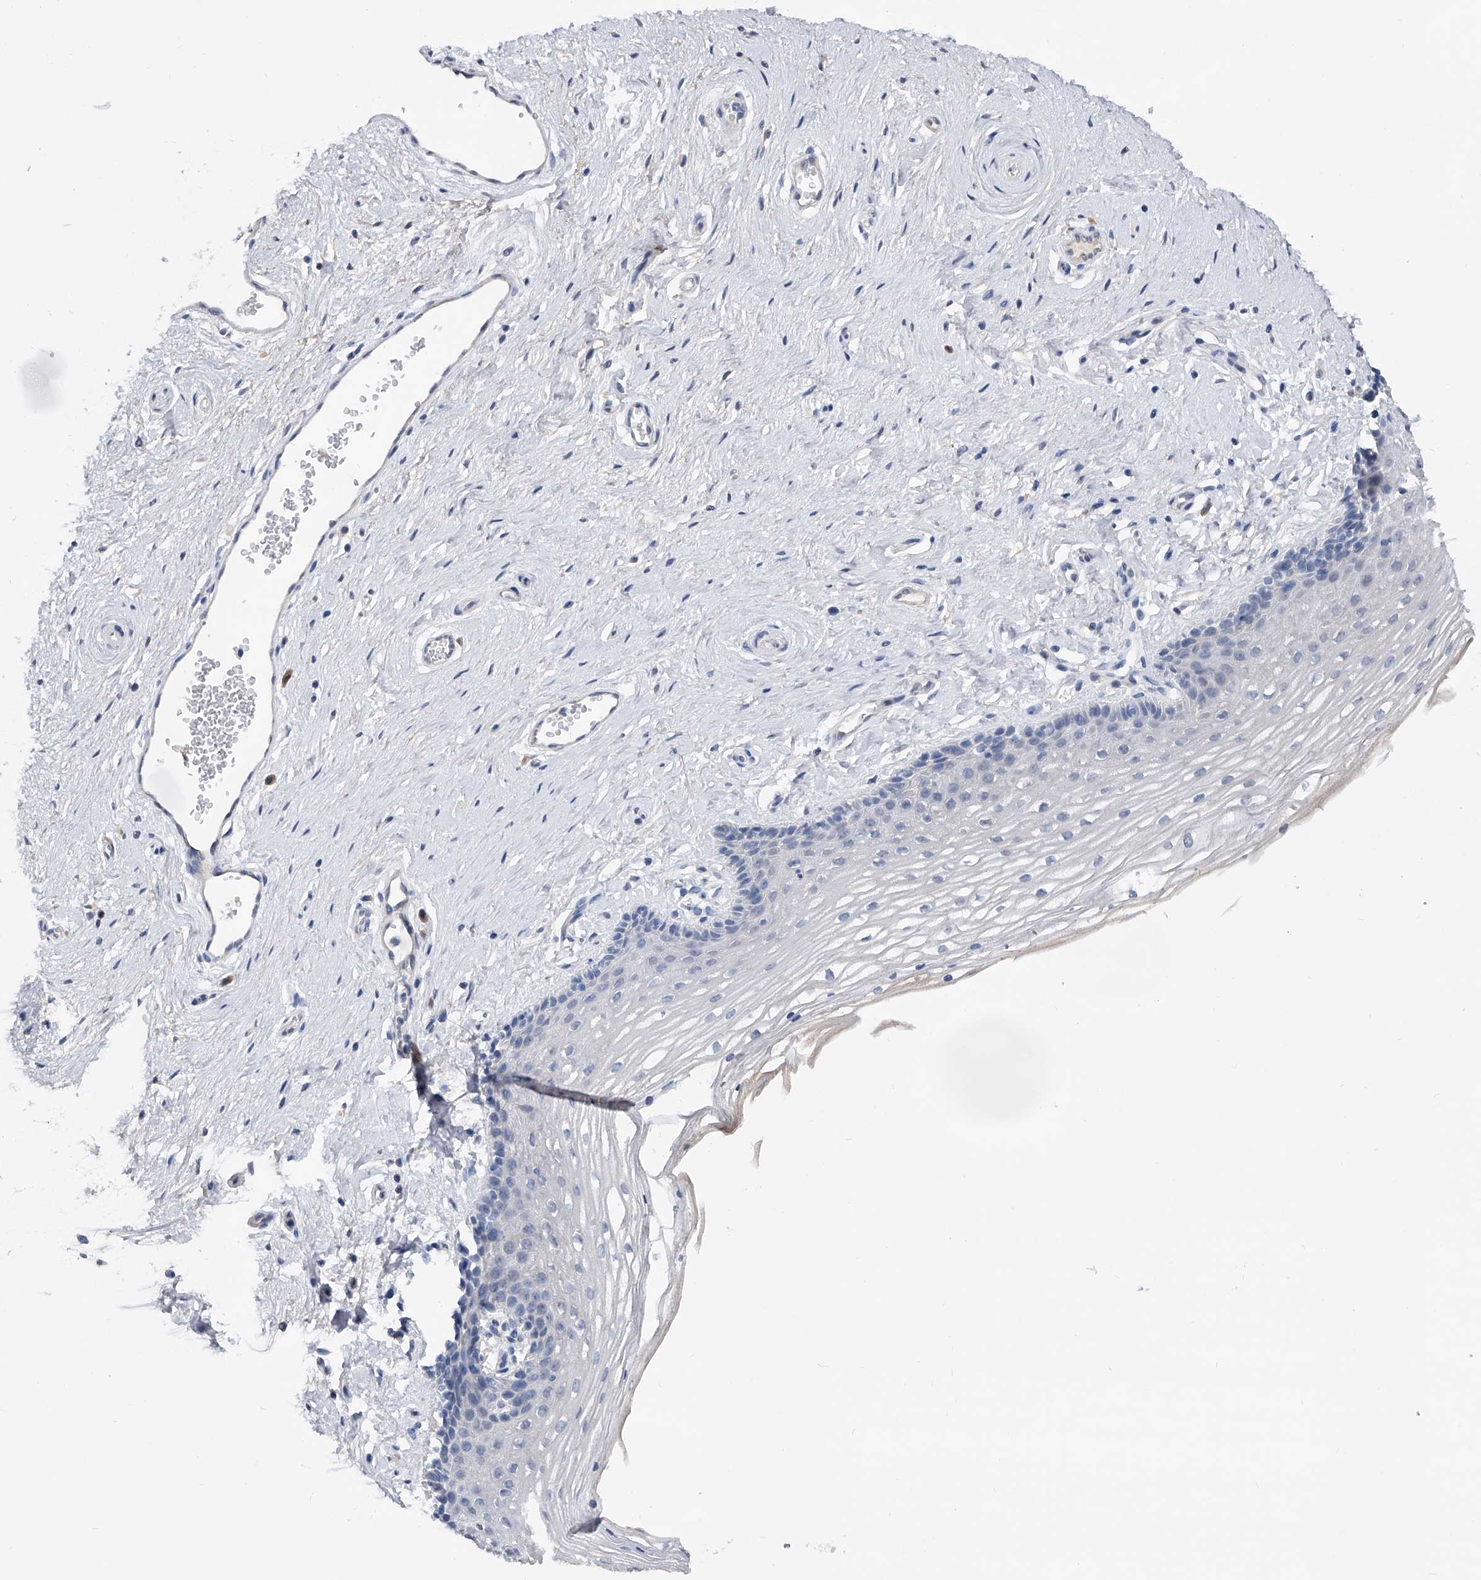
{"staining": {"intensity": "negative", "quantity": "none", "location": "none"}, "tissue": "vagina", "cell_type": "Squamous epithelial cells", "image_type": "normal", "snomed": [{"axis": "morphology", "description": "Normal tissue, NOS"}, {"axis": "topography", "description": "Vagina"}], "caption": "A high-resolution histopathology image shows immunohistochemistry (IHC) staining of benign vagina, which exhibits no significant staining in squamous epithelial cells.", "gene": "PGM3", "patient": {"sex": "female", "age": 46}}